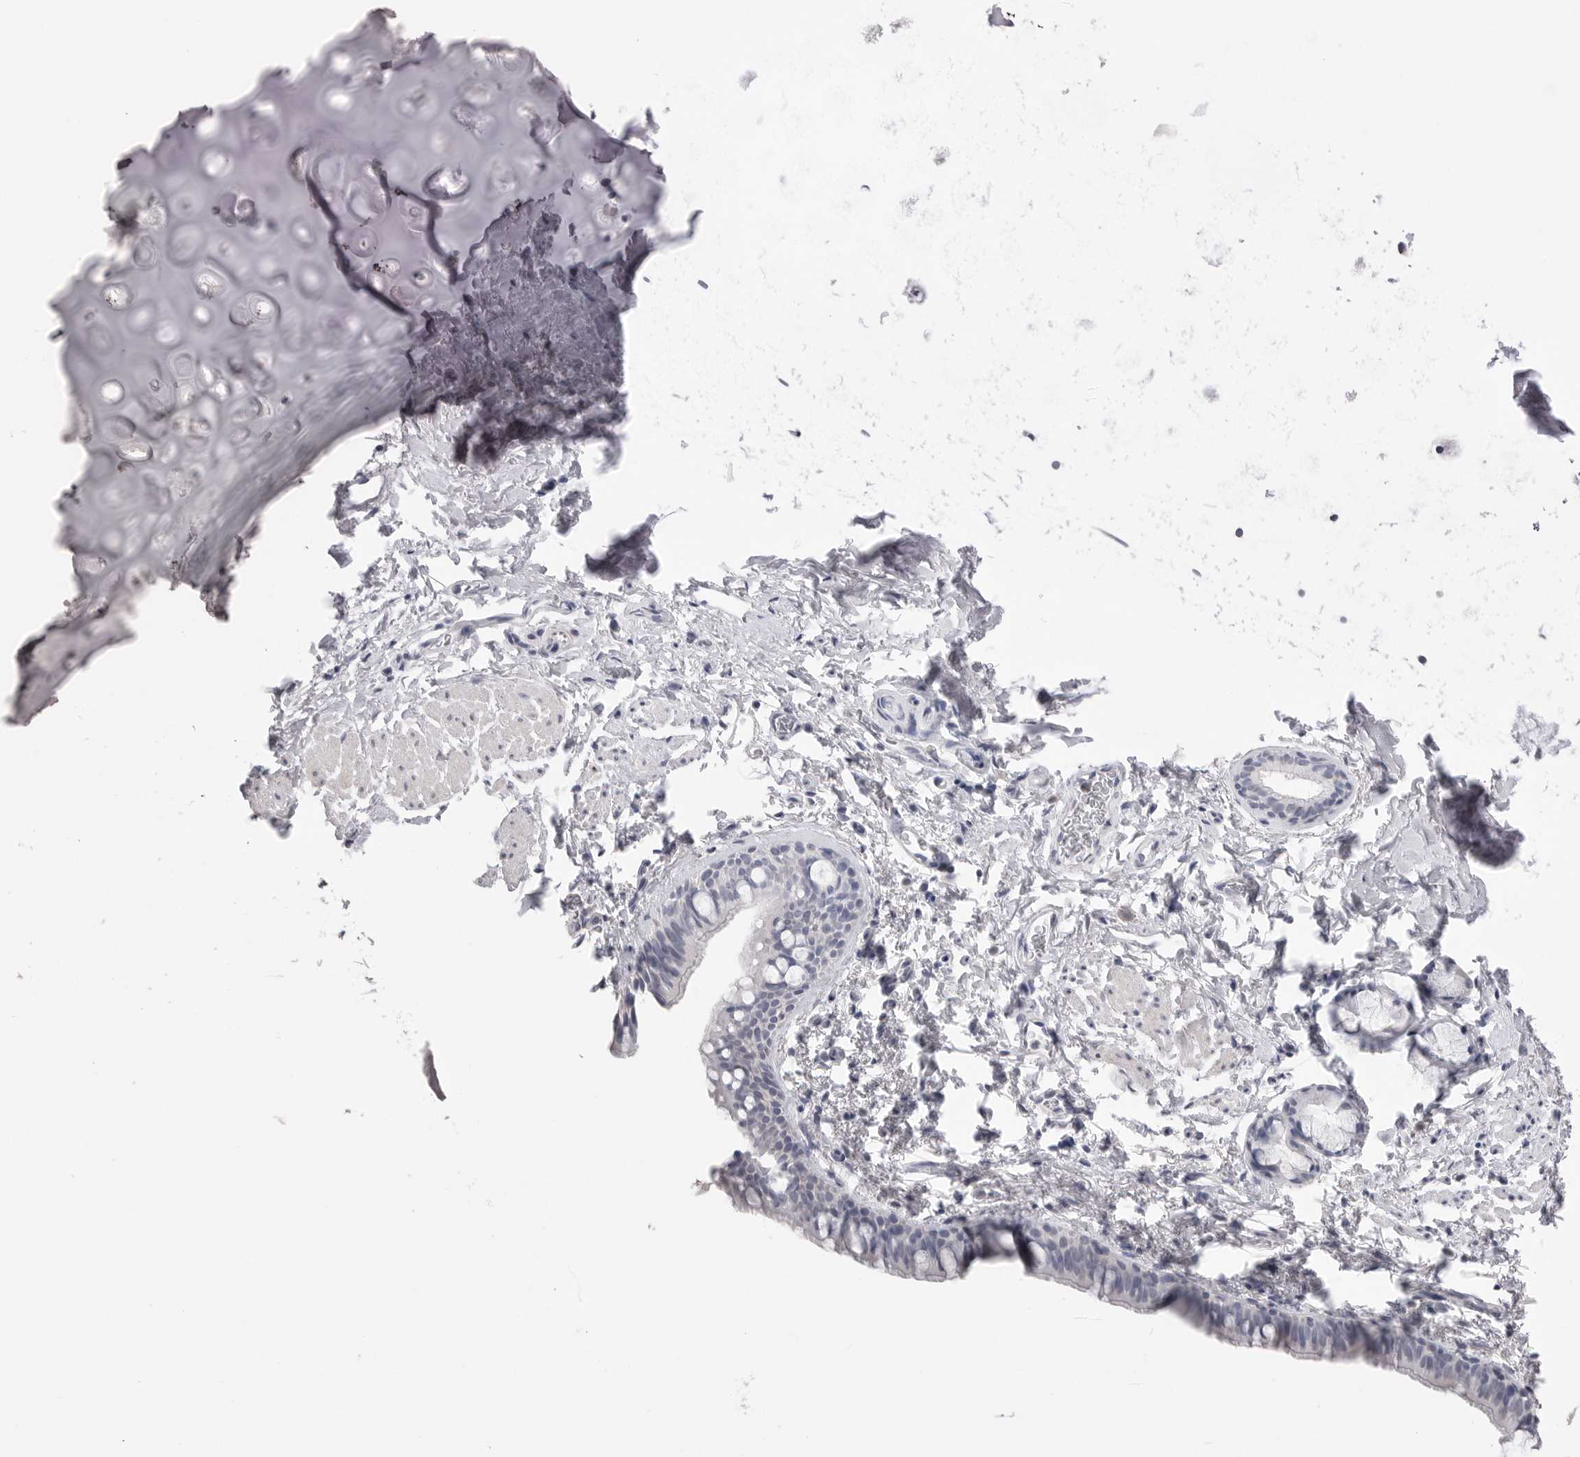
{"staining": {"intensity": "negative", "quantity": "none", "location": "none"}, "tissue": "bronchus", "cell_type": "Respiratory epithelial cells", "image_type": "normal", "snomed": [{"axis": "morphology", "description": "Normal tissue, NOS"}, {"axis": "topography", "description": "Cartilage tissue"}, {"axis": "topography", "description": "Bronchus"}, {"axis": "topography", "description": "Lung"}], "caption": "This is an immunohistochemistry micrograph of unremarkable bronchus. There is no expression in respiratory epithelial cells.", "gene": "ICAM5", "patient": {"sex": "male", "age": 64}}